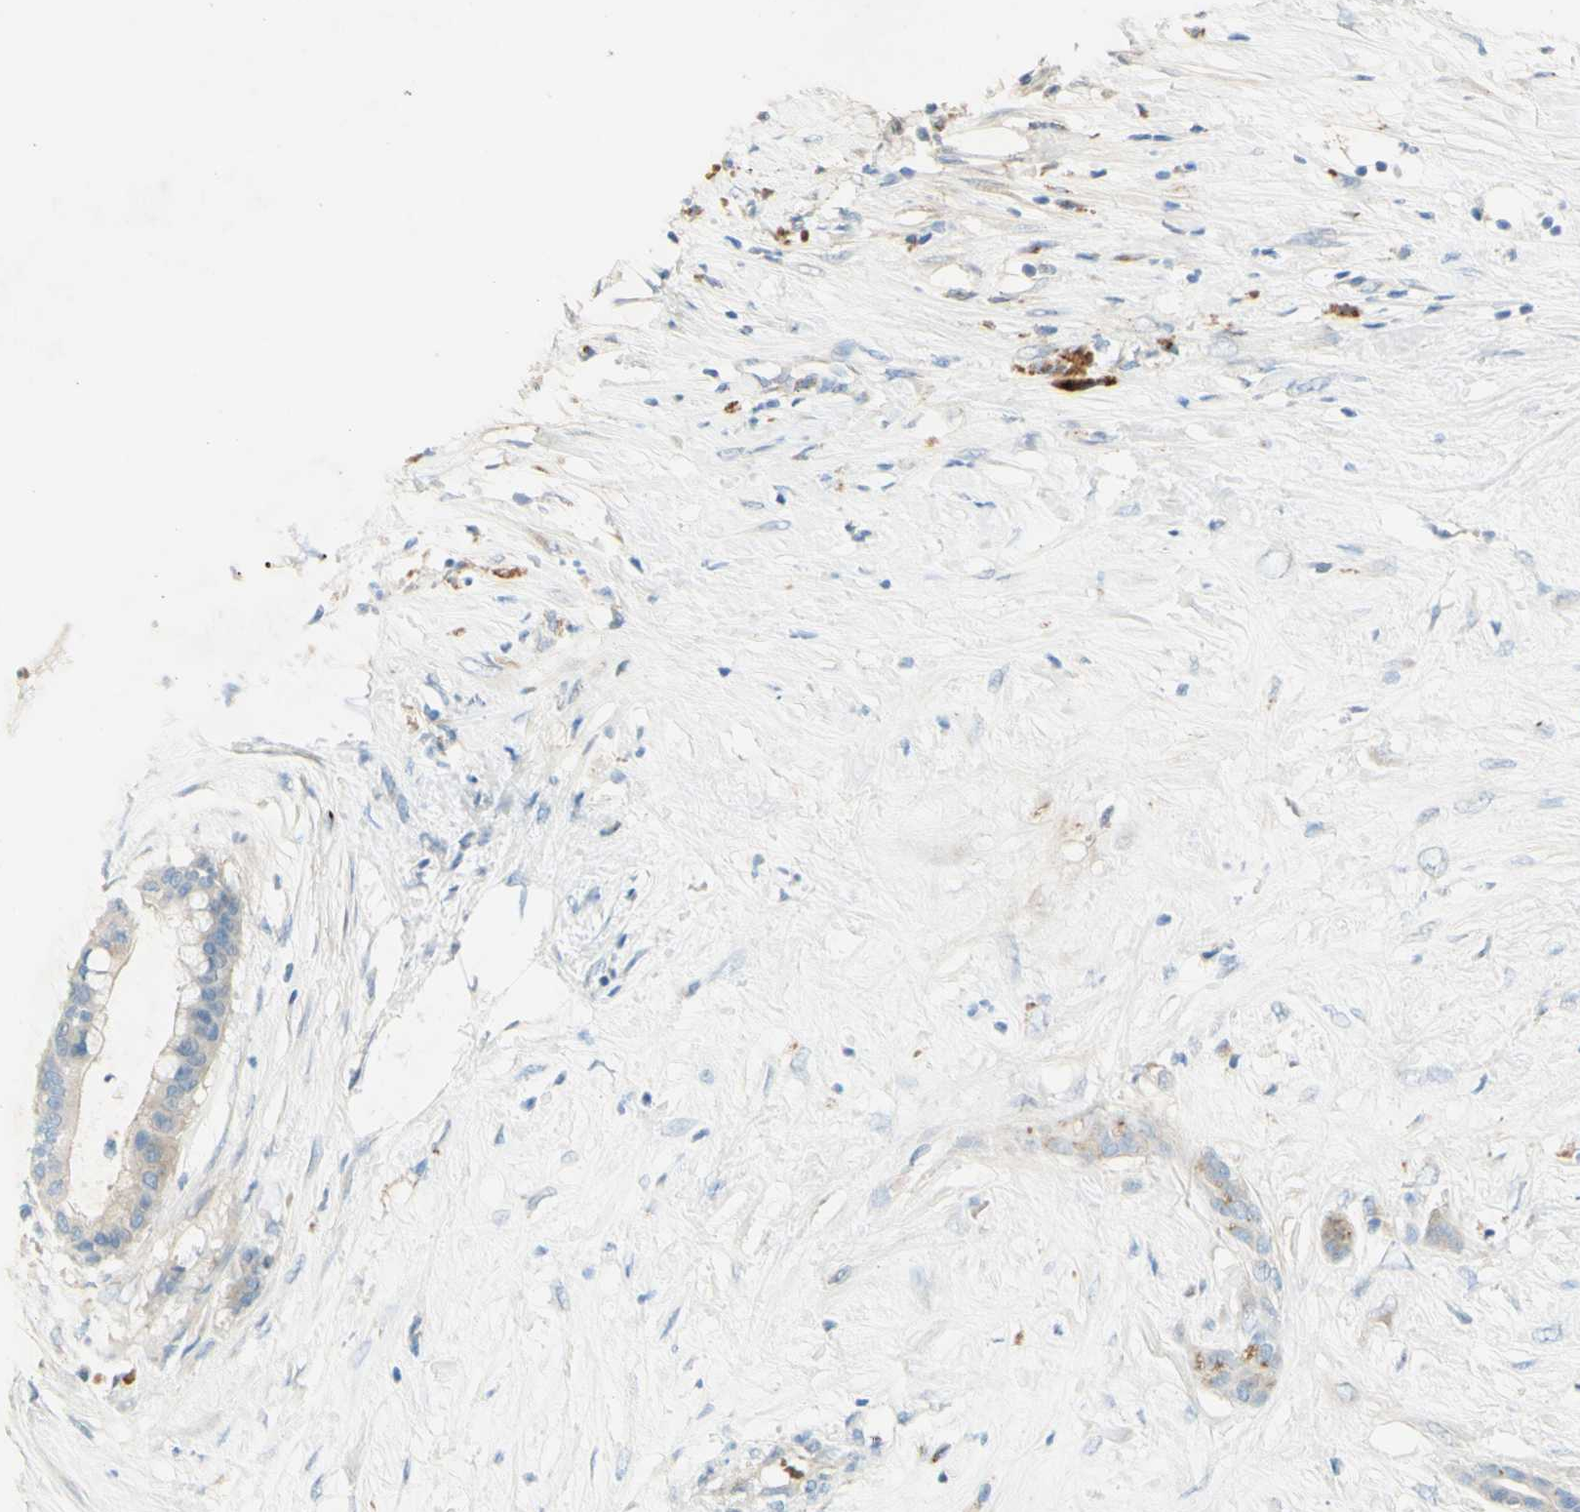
{"staining": {"intensity": "weak", "quantity": "<25%", "location": "cytoplasmic/membranous"}, "tissue": "pancreatic cancer", "cell_type": "Tumor cells", "image_type": "cancer", "snomed": [{"axis": "morphology", "description": "Adenocarcinoma, NOS"}, {"axis": "topography", "description": "Pancreas"}], "caption": "Immunohistochemistry image of neoplastic tissue: pancreatic cancer (adenocarcinoma) stained with DAB (3,3'-diaminobenzidine) reveals no significant protein expression in tumor cells.", "gene": "GAN", "patient": {"sex": "male", "age": 41}}